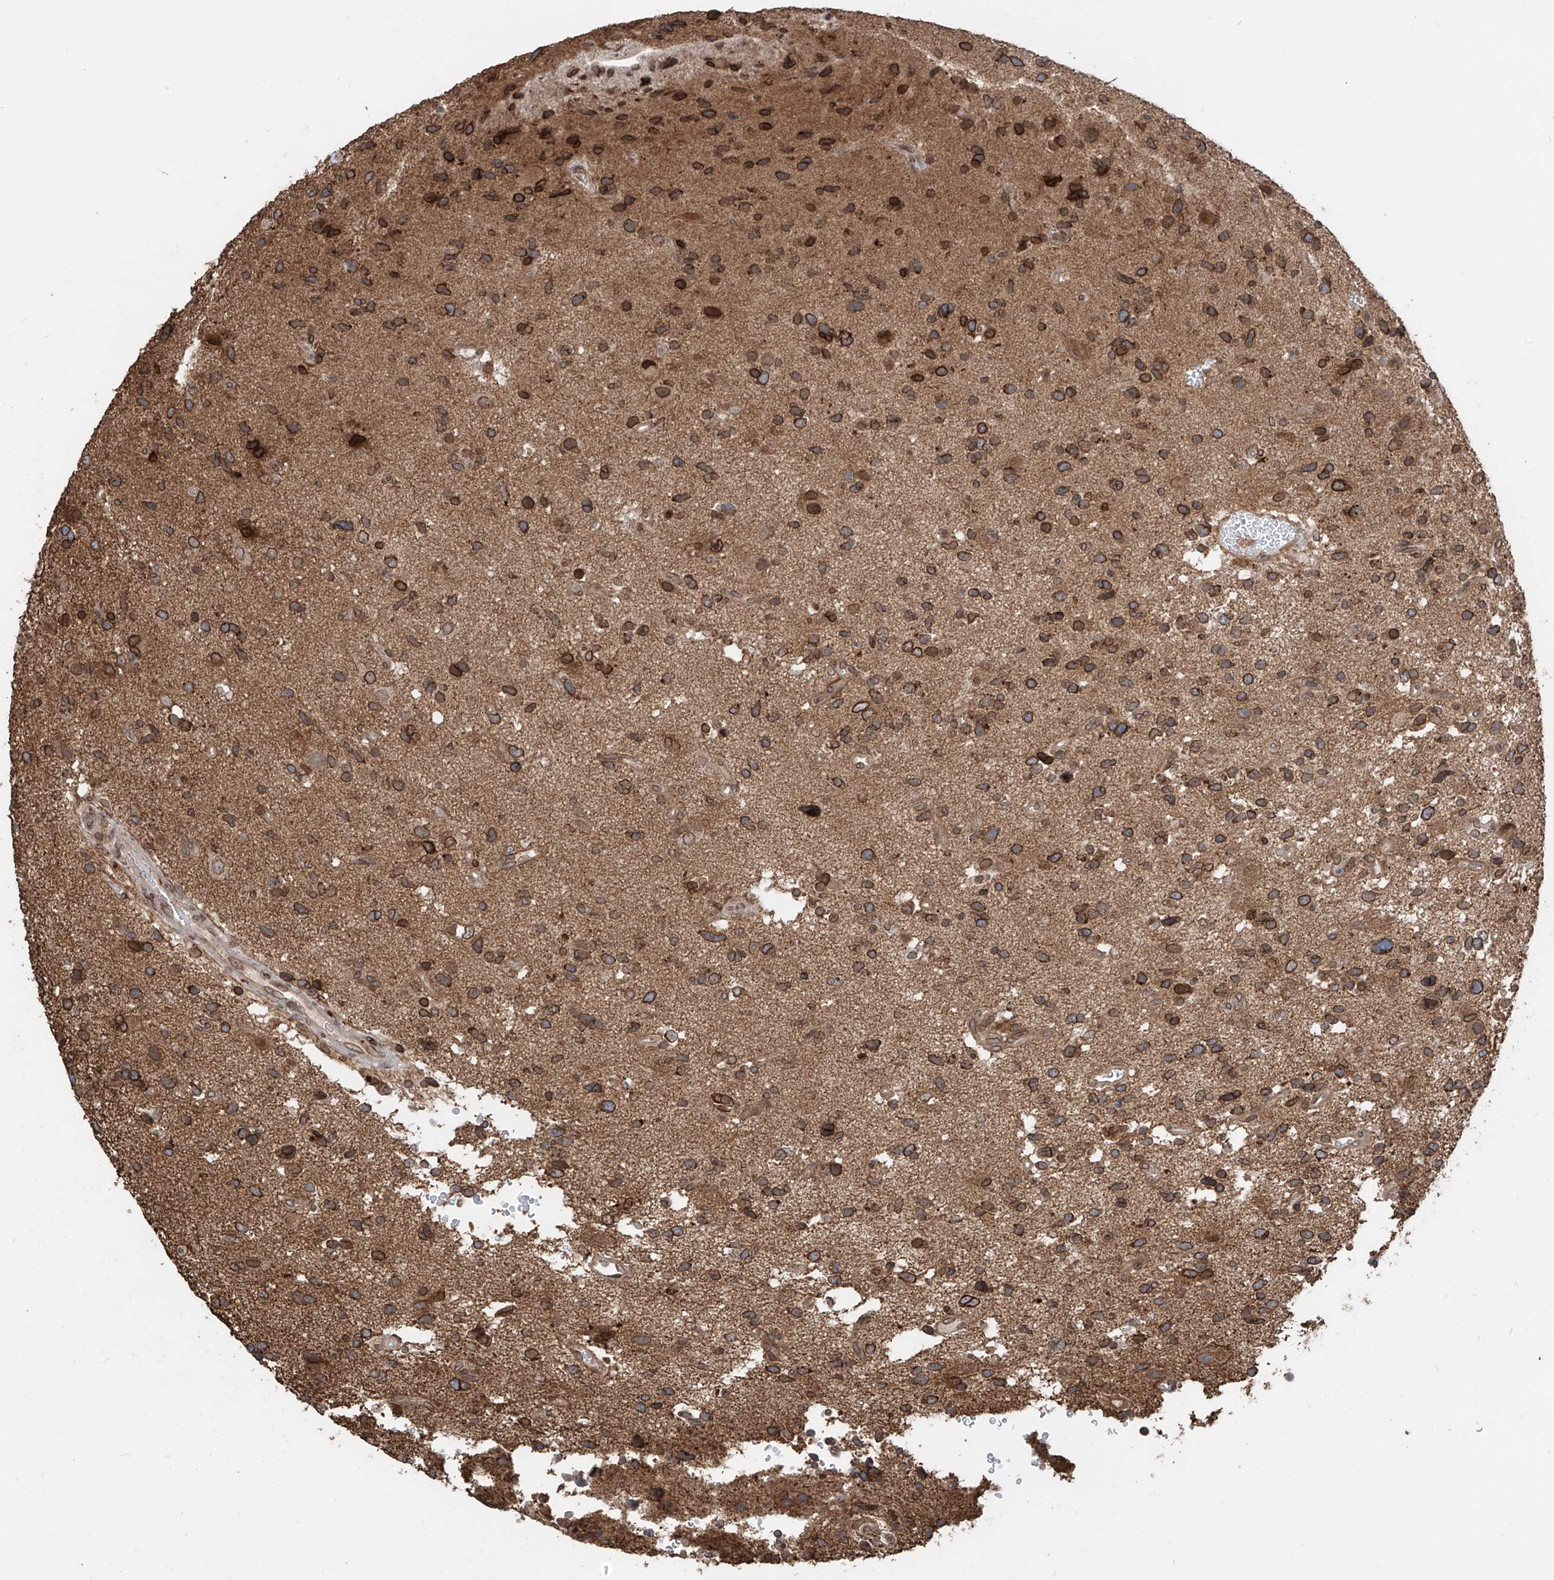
{"staining": {"intensity": "strong", "quantity": ">75%", "location": "cytoplasmic/membranous,nuclear"}, "tissue": "glioma", "cell_type": "Tumor cells", "image_type": "cancer", "snomed": [{"axis": "morphology", "description": "Glioma, malignant, High grade"}, {"axis": "topography", "description": "Brain"}], "caption": "A high amount of strong cytoplasmic/membranous and nuclear staining is appreciated in about >75% of tumor cells in glioma tissue.", "gene": "AHCTF1", "patient": {"sex": "male", "age": 33}}